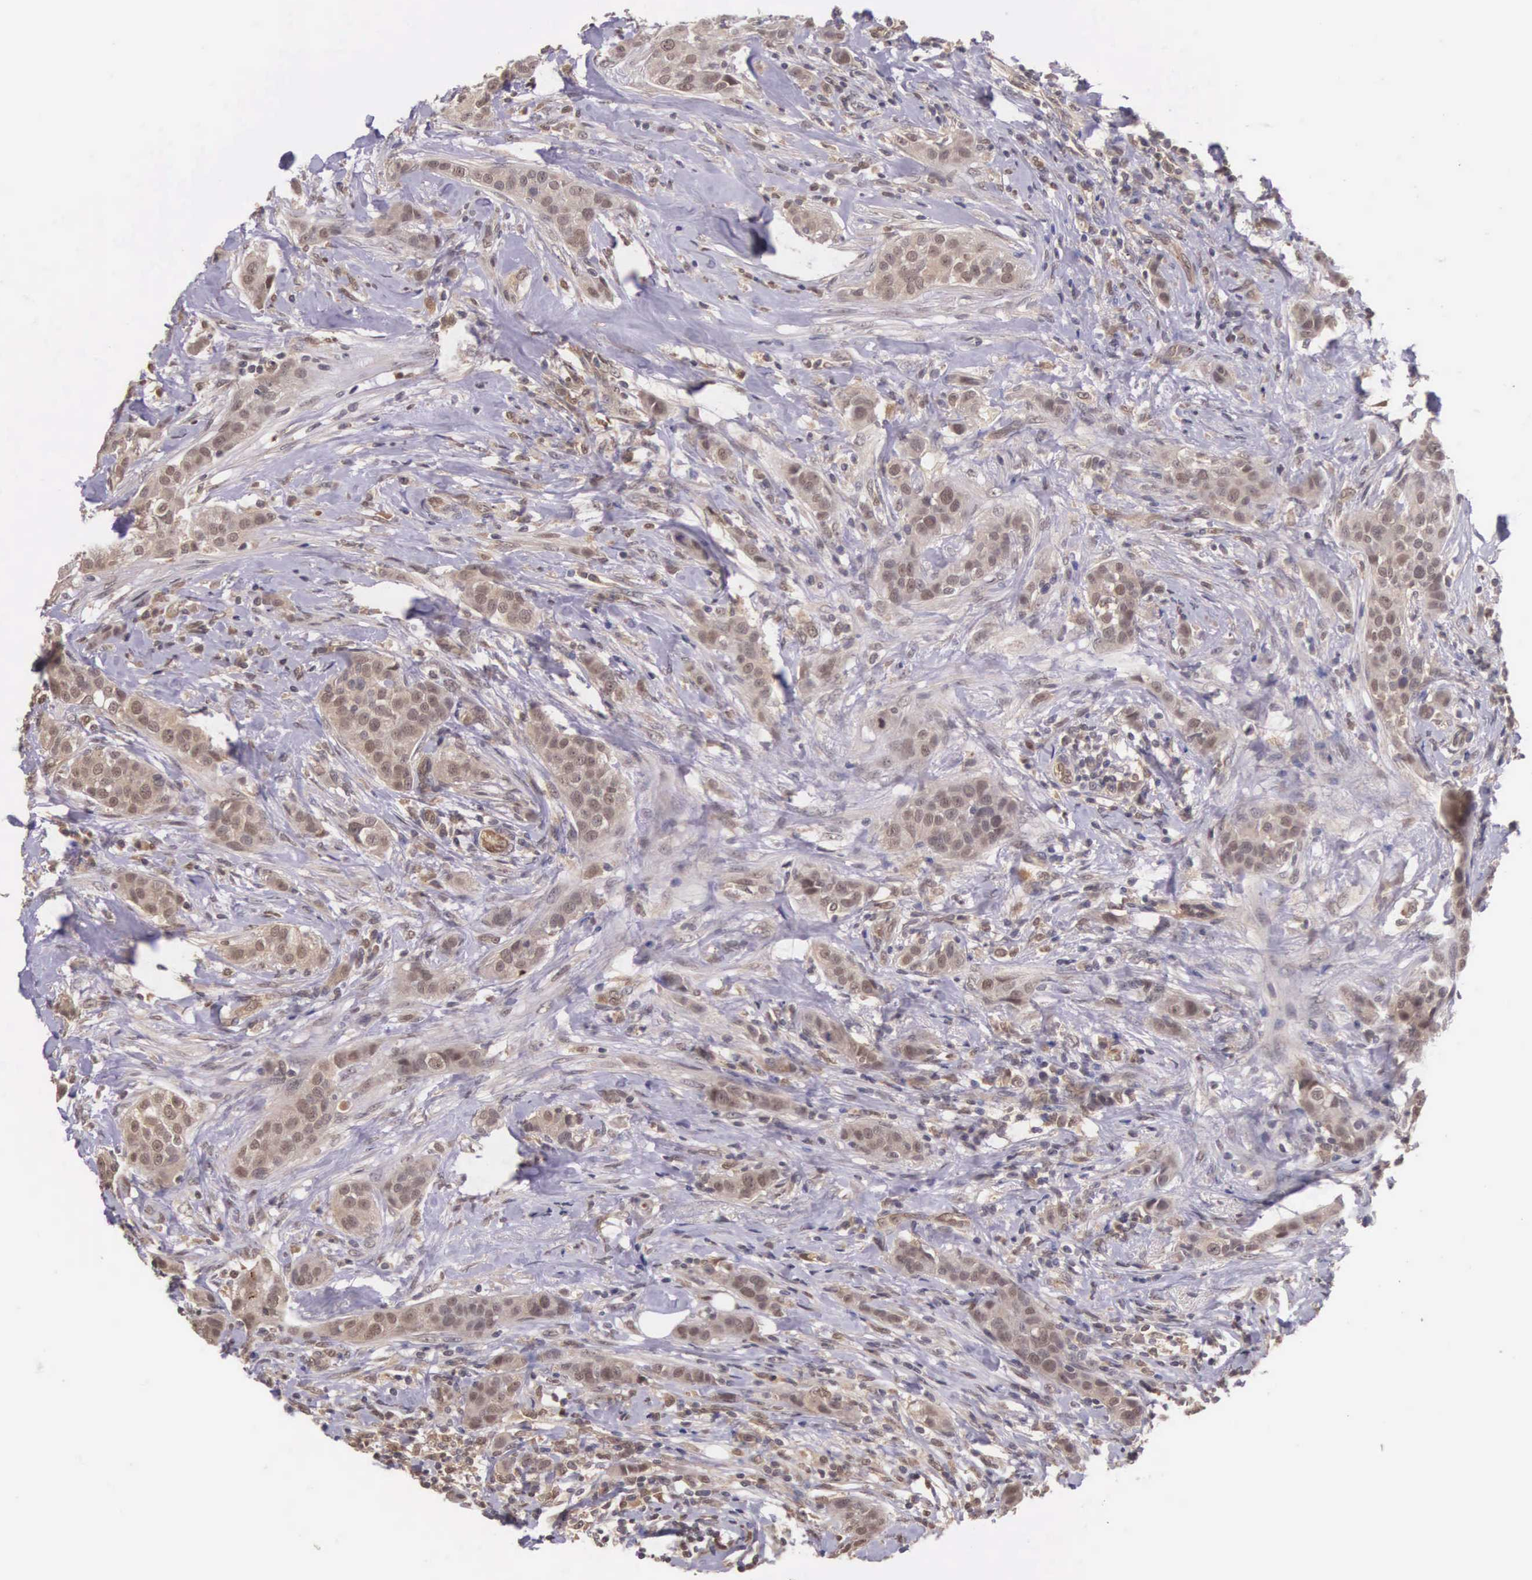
{"staining": {"intensity": "moderate", "quantity": ">75%", "location": "cytoplasmic/membranous"}, "tissue": "breast cancer", "cell_type": "Tumor cells", "image_type": "cancer", "snomed": [{"axis": "morphology", "description": "Duct carcinoma"}, {"axis": "topography", "description": "Breast"}], "caption": "IHC histopathology image of breast cancer stained for a protein (brown), which exhibits medium levels of moderate cytoplasmic/membranous positivity in about >75% of tumor cells.", "gene": "VASH1", "patient": {"sex": "female", "age": 45}}